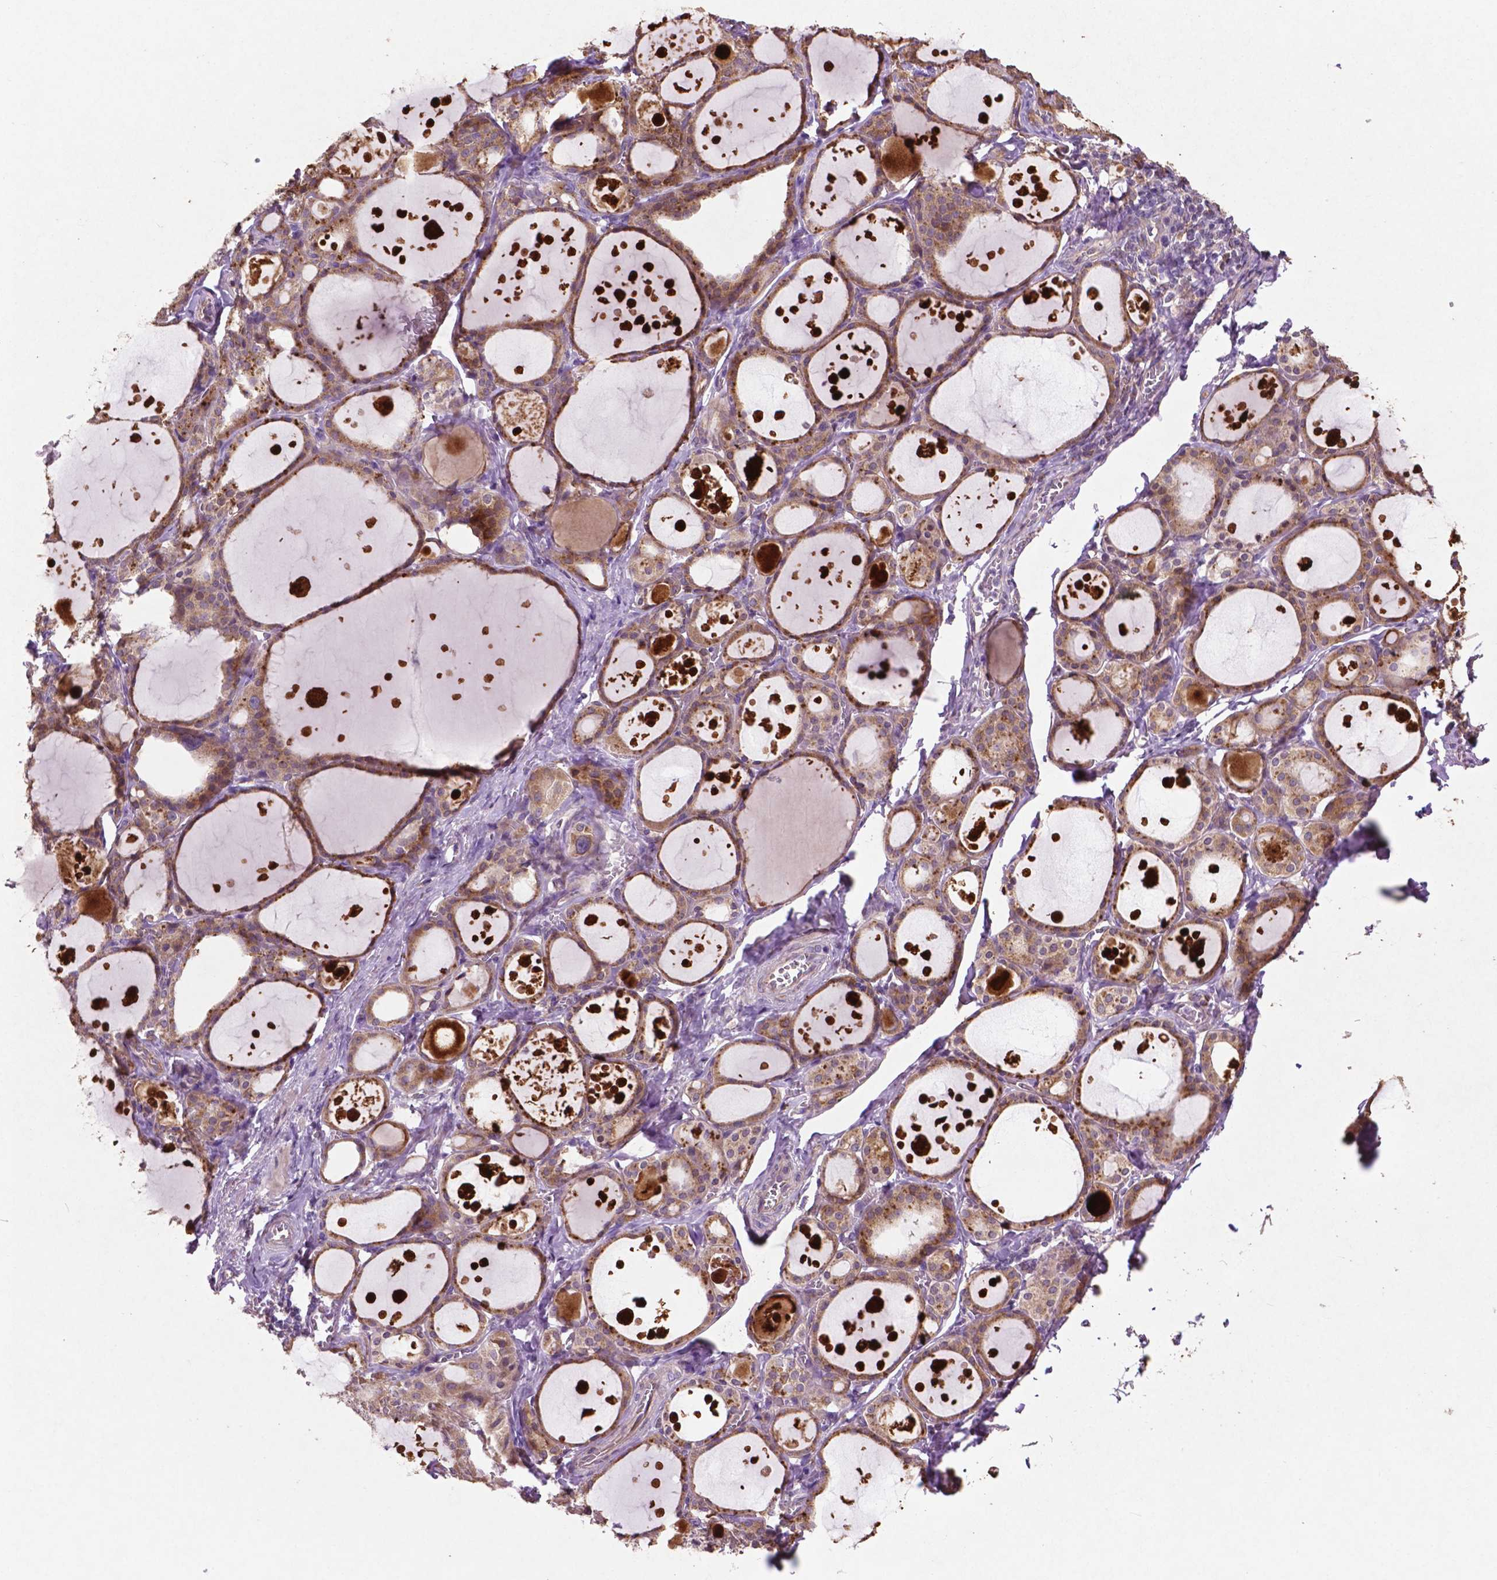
{"staining": {"intensity": "moderate", "quantity": ">75%", "location": "cytoplasmic/membranous"}, "tissue": "thyroid gland", "cell_type": "Glandular cells", "image_type": "normal", "snomed": [{"axis": "morphology", "description": "Normal tissue, NOS"}, {"axis": "topography", "description": "Thyroid gland"}], "caption": "Thyroid gland stained with DAB (3,3'-diaminobenzidine) immunohistochemistry (IHC) displays medium levels of moderate cytoplasmic/membranous staining in approximately >75% of glandular cells. (DAB = brown stain, brightfield microscopy at high magnification).", "gene": "MBTPS1", "patient": {"sex": "male", "age": 68}}